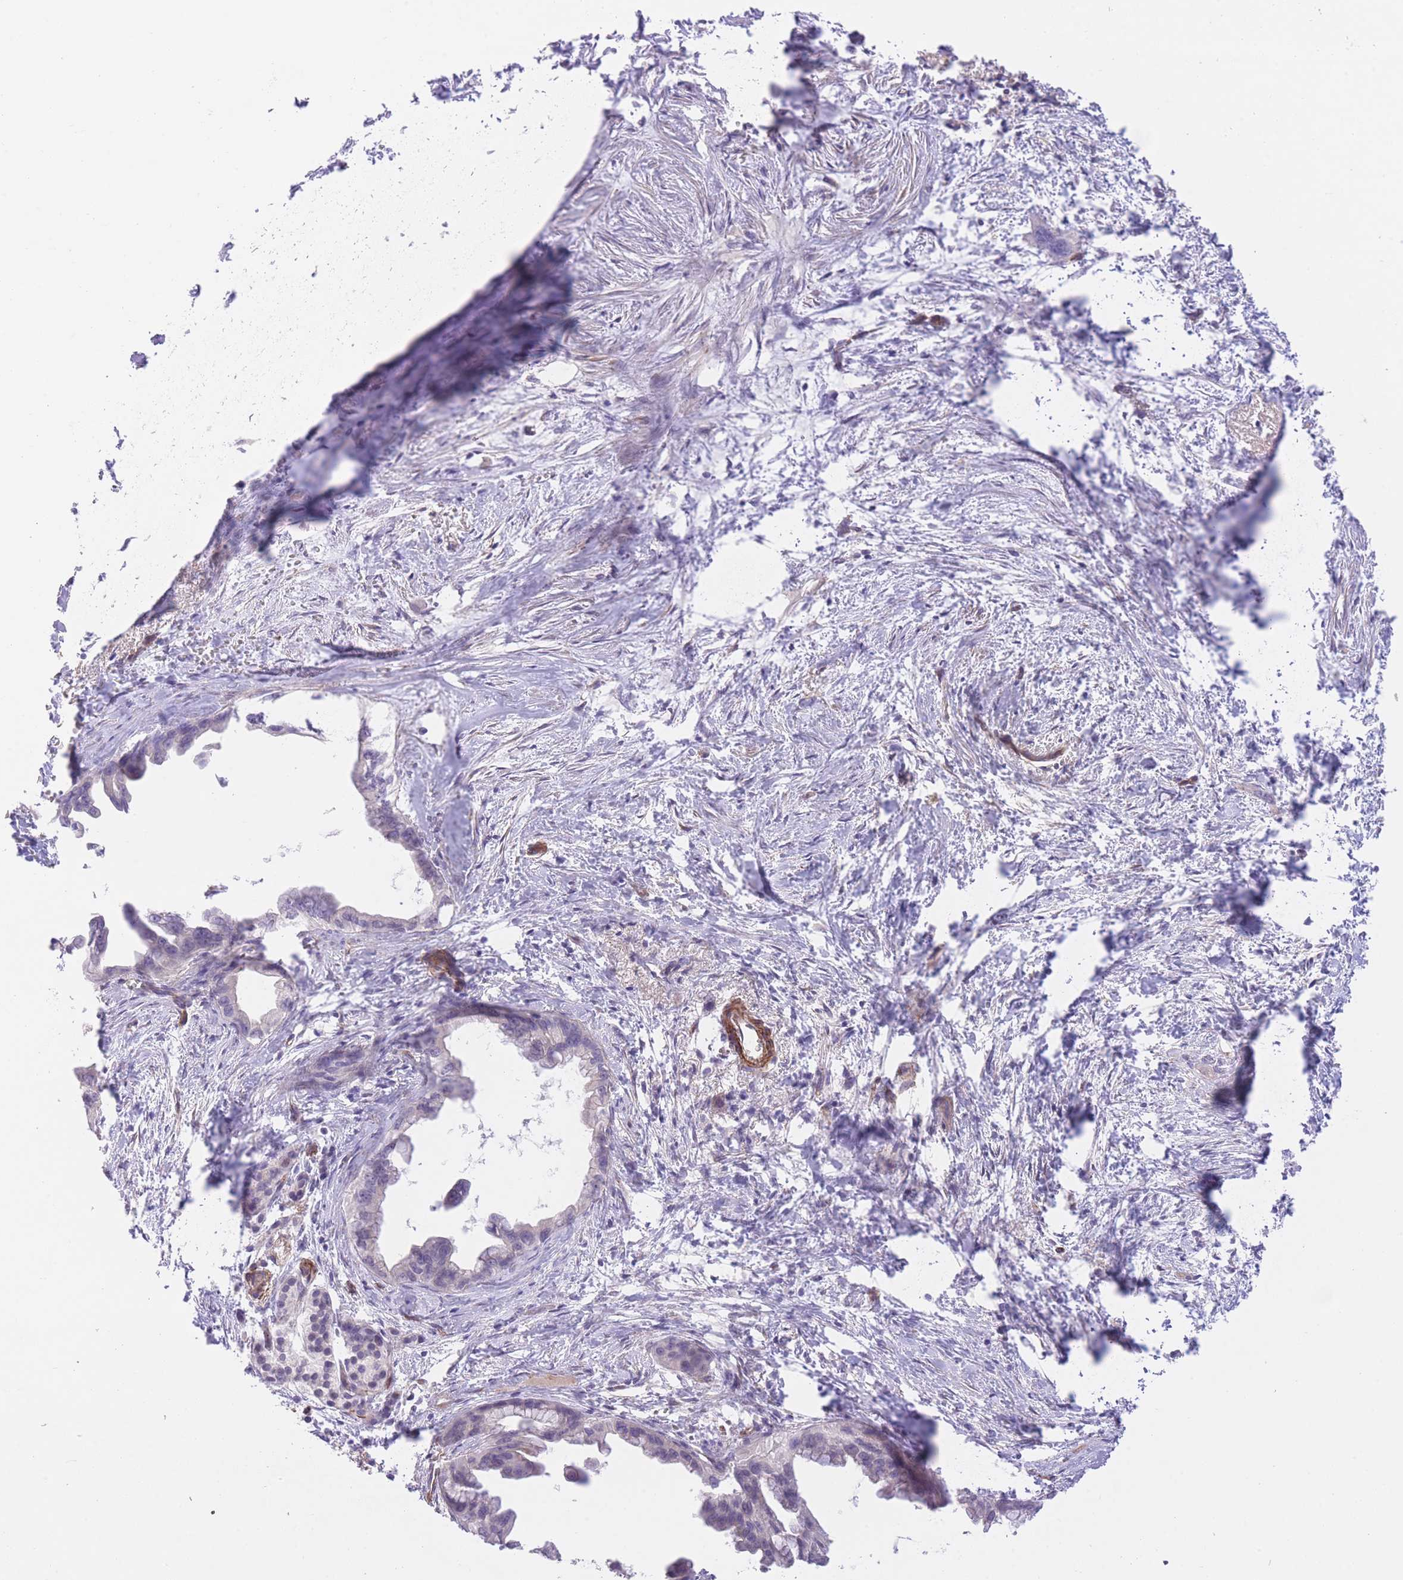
{"staining": {"intensity": "negative", "quantity": "none", "location": "none"}, "tissue": "pancreatic cancer", "cell_type": "Tumor cells", "image_type": "cancer", "snomed": [{"axis": "morphology", "description": "Adenocarcinoma, NOS"}, {"axis": "topography", "description": "Pancreas"}], "caption": "A high-resolution micrograph shows immunohistochemistry (IHC) staining of pancreatic cancer (adenocarcinoma), which shows no significant staining in tumor cells. The staining was performed using DAB (3,3'-diaminobenzidine) to visualize the protein expression in brown, while the nuclei were stained in blue with hematoxylin (Magnification: 20x).", "gene": "QTRT1", "patient": {"sex": "male", "age": 61}}